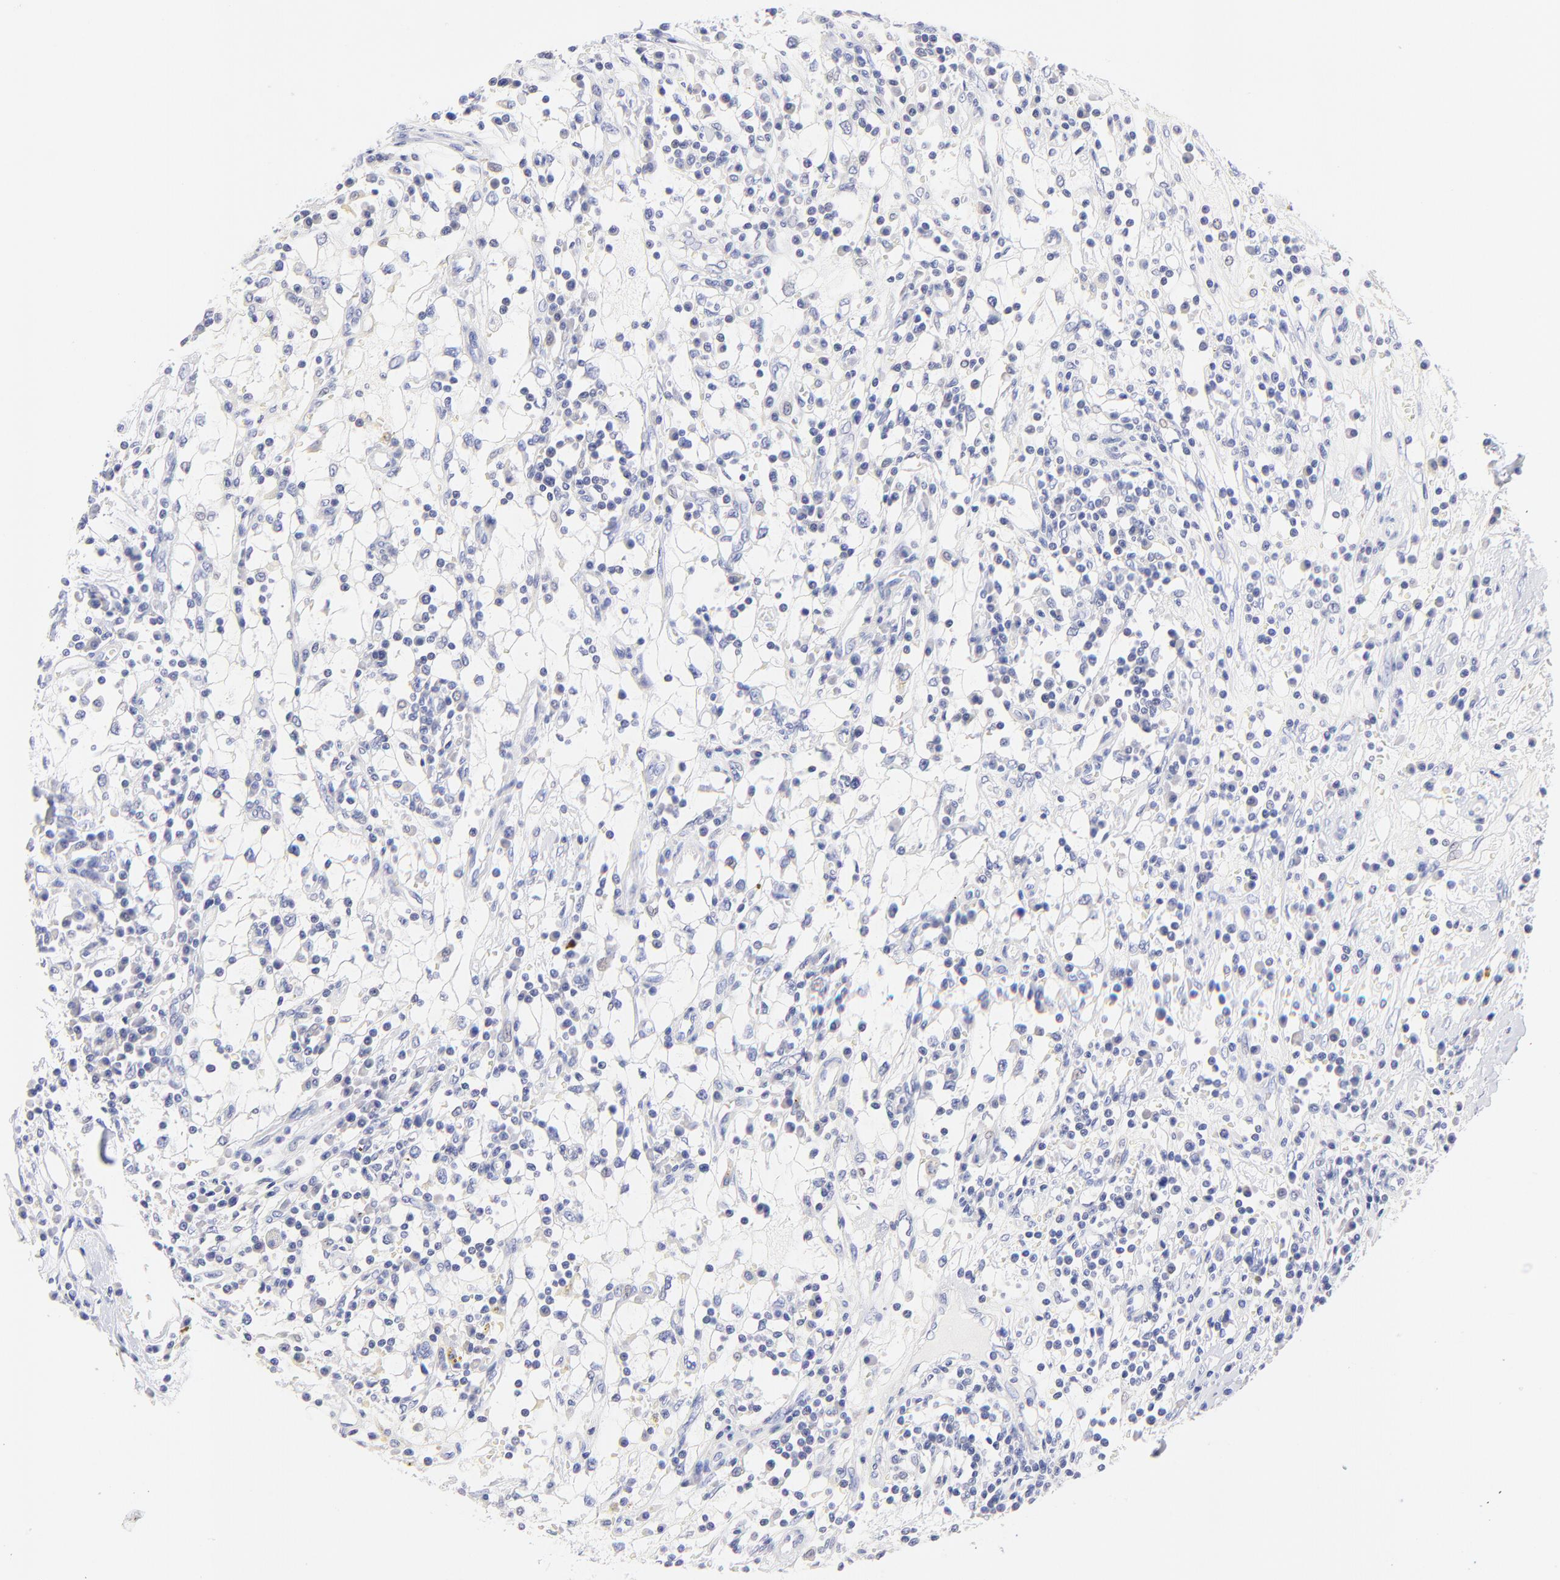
{"staining": {"intensity": "negative", "quantity": "none", "location": "none"}, "tissue": "renal cancer", "cell_type": "Tumor cells", "image_type": "cancer", "snomed": [{"axis": "morphology", "description": "Adenocarcinoma, NOS"}, {"axis": "topography", "description": "Kidney"}], "caption": "Tumor cells are negative for protein expression in human renal cancer (adenocarcinoma).", "gene": "EBP", "patient": {"sex": "male", "age": 82}}